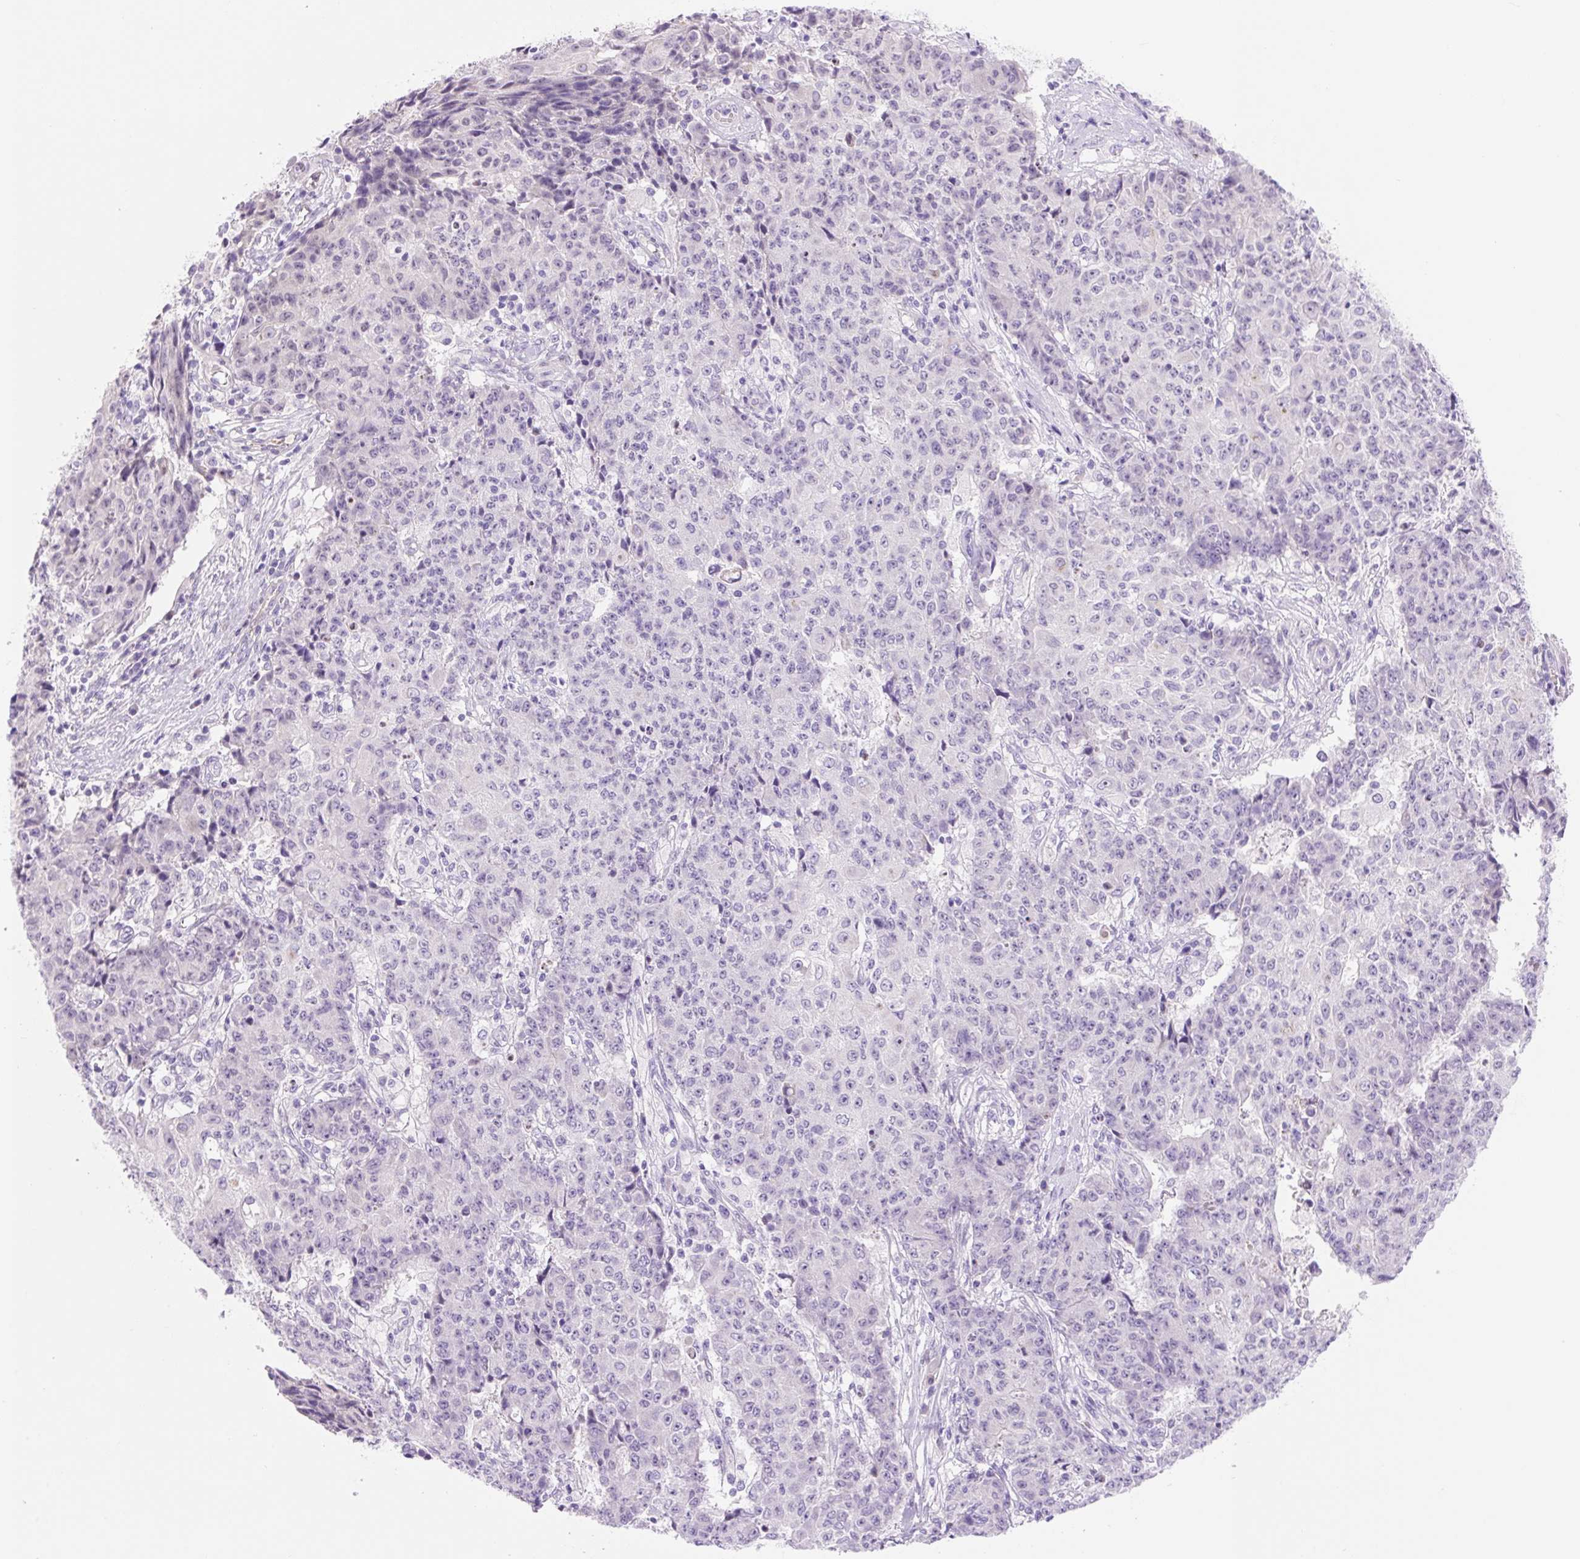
{"staining": {"intensity": "negative", "quantity": "none", "location": "none"}, "tissue": "ovarian cancer", "cell_type": "Tumor cells", "image_type": "cancer", "snomed": [{"axis": "morphology", "description": "Carcinoma, endometroid"}, {"axis": "topography", "description": "Ovary"}], "caption": "A high-resolution image shows immunohistochemistry (IHC) staining of ovarian endometroid carcinoma, which reveals no significant positivity in tumor cells.", "gene": "ZNF121", "patient": {"sex": "female", "age": 42}}